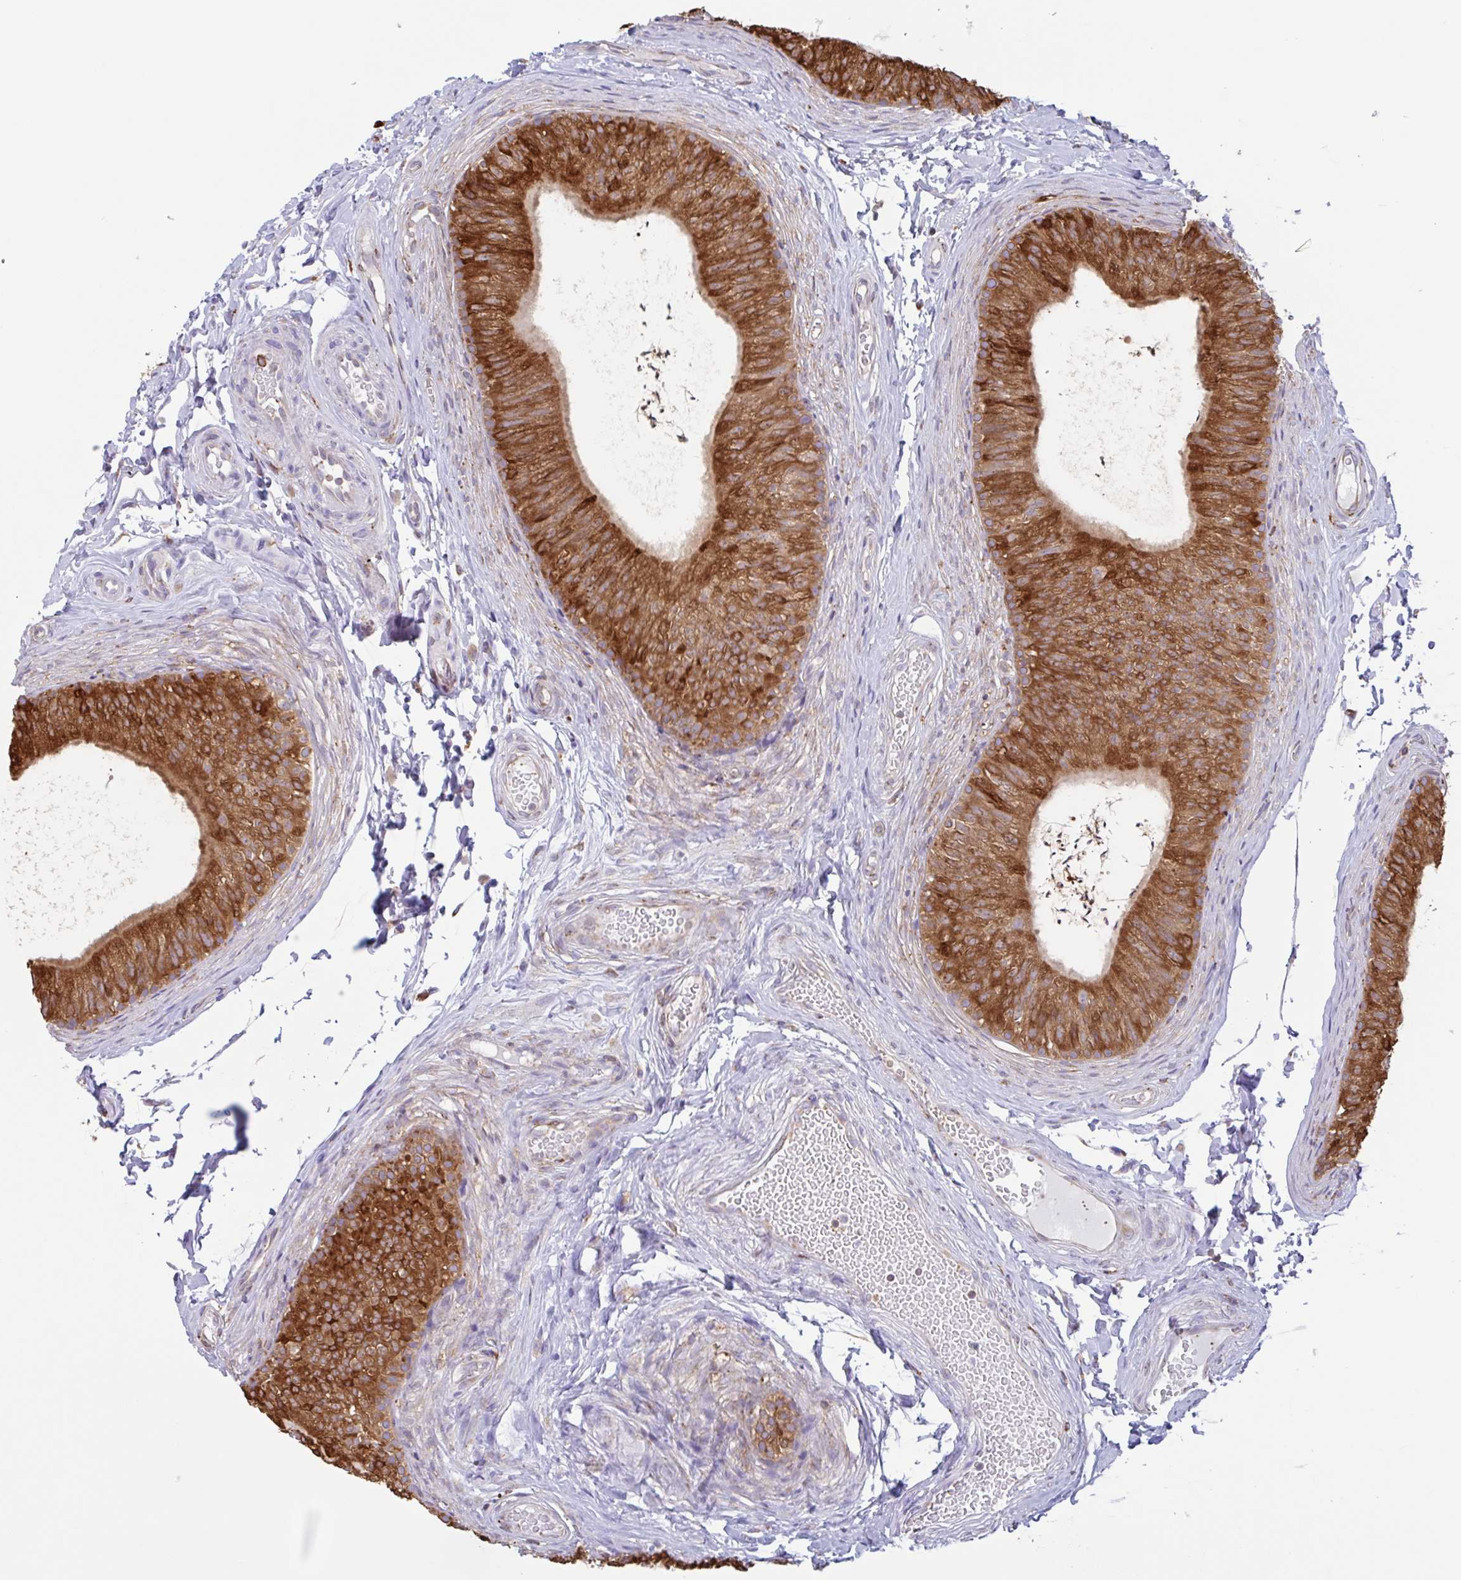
{"staining": {"intensity": "strong", "quantity": ">75%", "location": "cytoplasmic/membranous"}, "tissue": "epididymis", "cell_type": "Glandular cells", "image_type": "normal", "snomed": [{"axis": "morphology", "description": "Normal tissue, NOS"}, {"axis": "topography", "description": "Epididymis, spermatic cord, NOS"}, {"axis": "topography", "description": "Epididymis"}, {"axis": "topography", "description": "Peripheral nerve tissue"}], "caption": "Brown immunohistochemical staining in unremarkable human epididymis reveals strong cytoplasmic/membranous expression in approximately >75% of glandular cells.", "gene": "DOK4", "patient": {"sex": "male", "age": 29}}